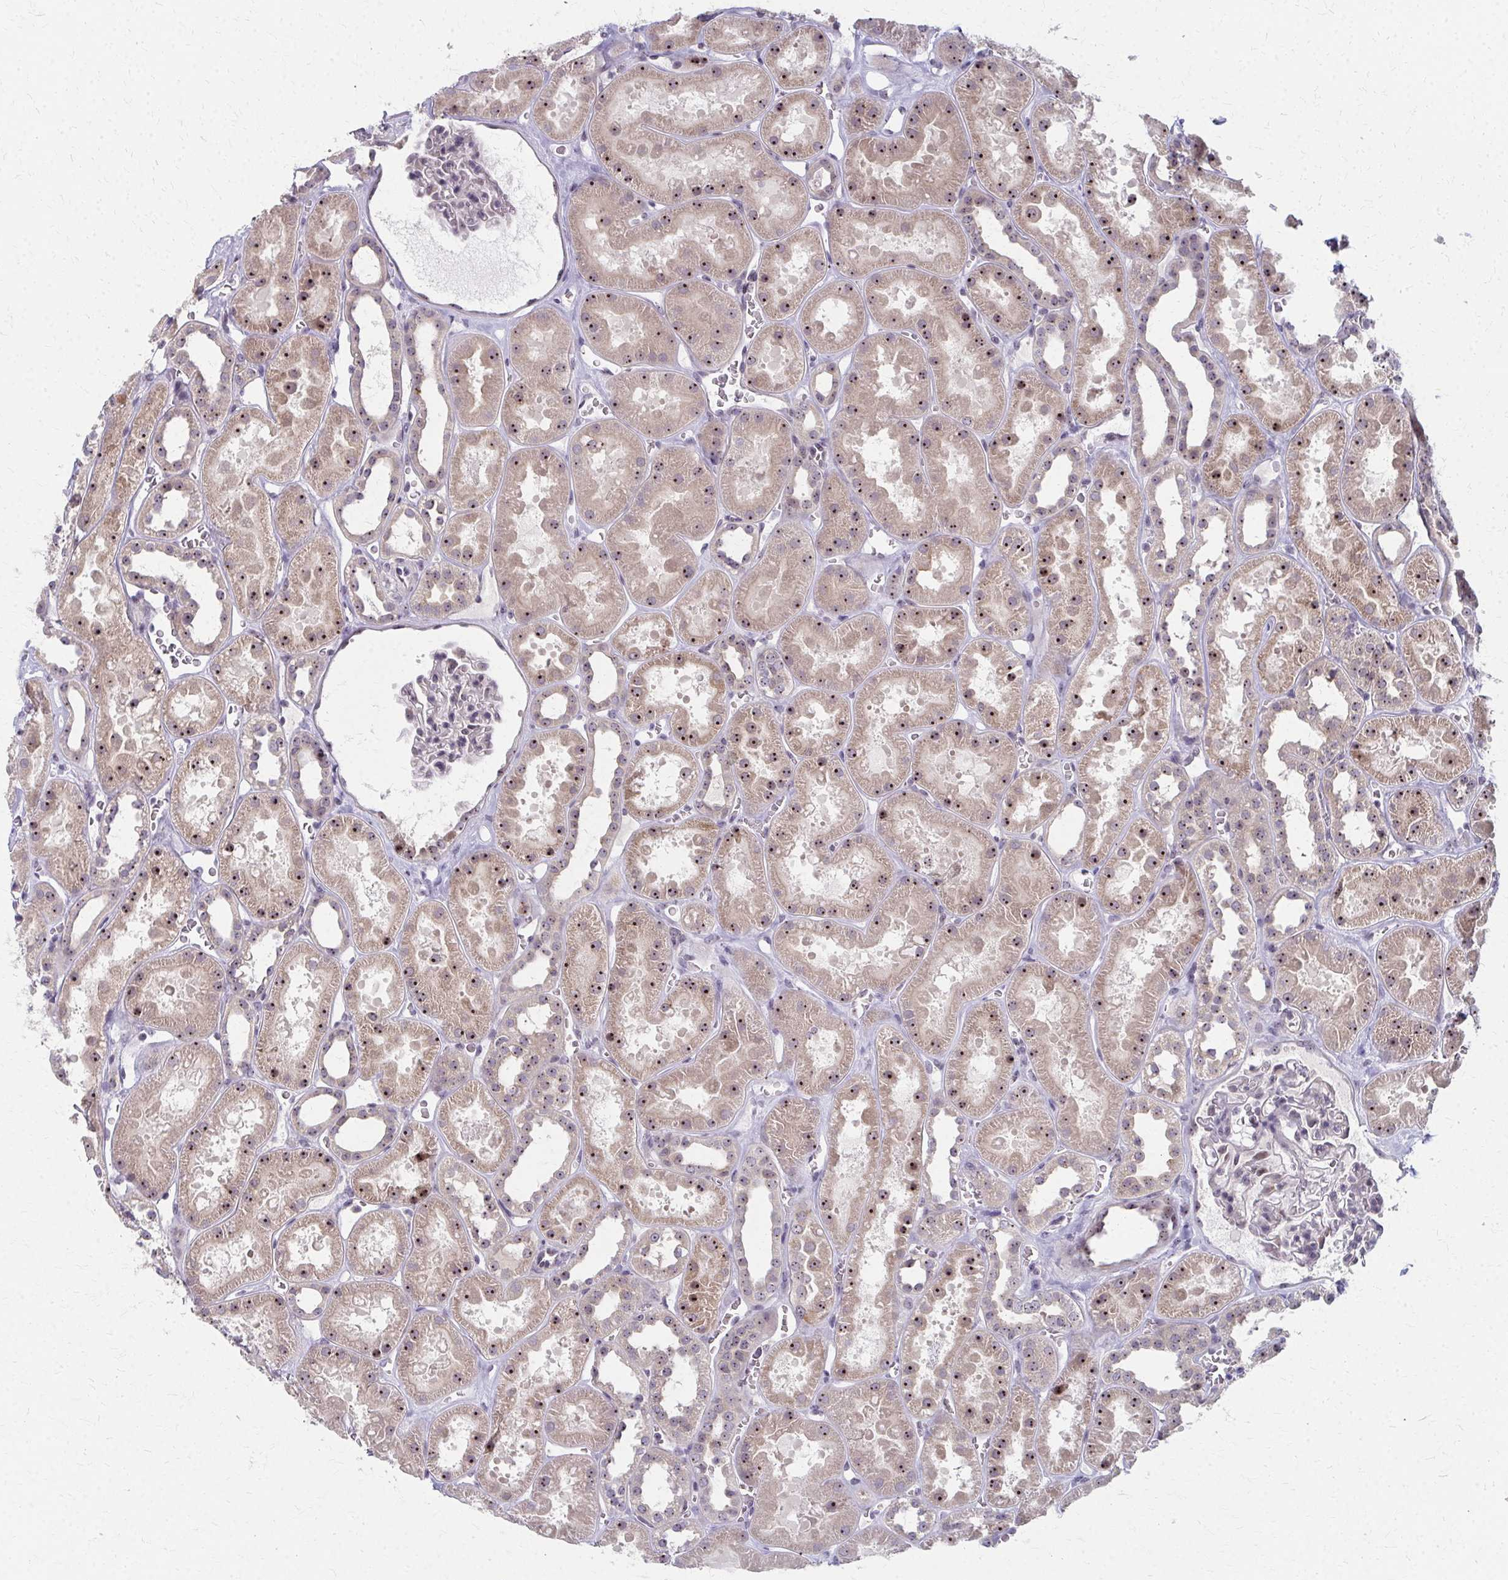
{"staining": {"intensity": "negative", "quantity": "none", "location": "none"}, "tissue": "kidney", "cell_type": "Cells in glomeruli", "image_type": "normal", "snomed": [{"axis": "morphology", "description": "Normal tissue, NOS"}, {"axis": "topography", "description": "Kidney"}], "caption": "Kidney stained for a protein using immunohistochemistry (IHC) shows no positivity cells in glomeruli.", "gene": "NUDT16", "patient": {"sex": "female", "age": 41}}